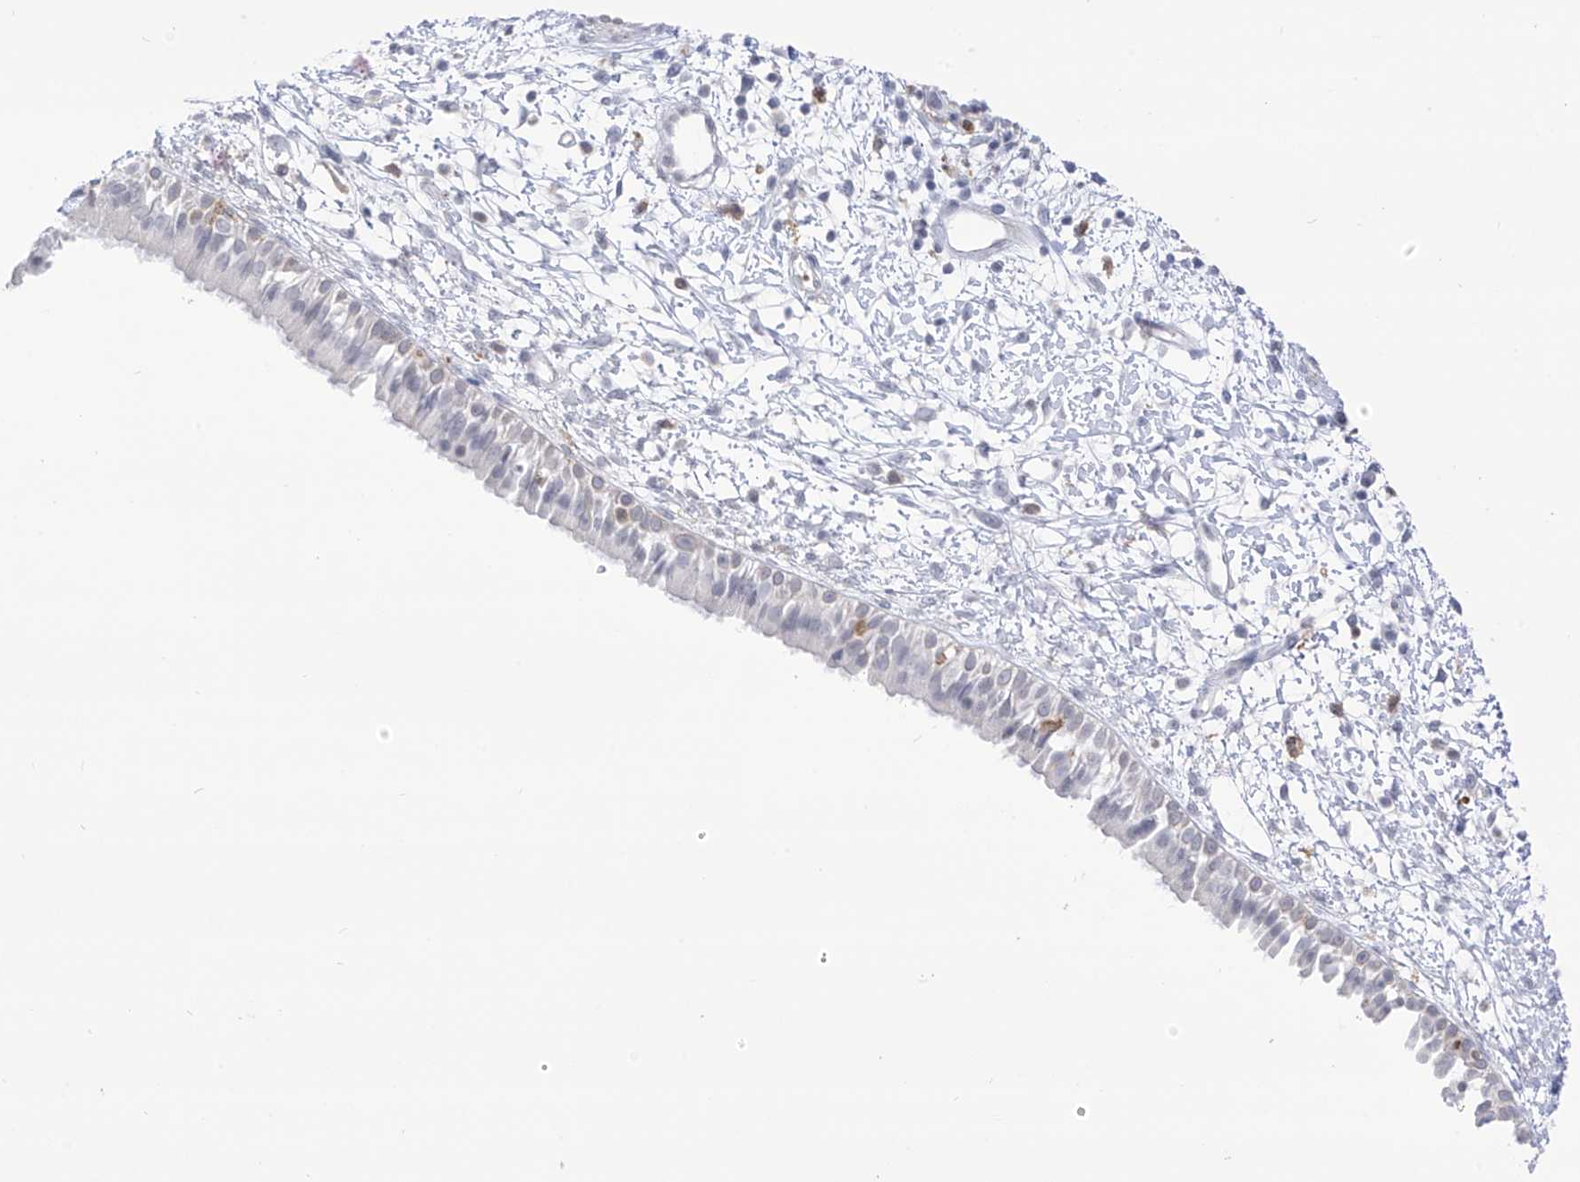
{"staining": {"intensity": "weak", "quantity": "<25%", "location": "cytoplasmic/membranous"}, "tissue": "nasopharynx", "cell_type": "Respiratory epithelial cells", "image_type": "normal", "snomed": [{"axis": "morphology", "description": "Normal tissue, NOS"}, {"axis": "topography", "description": "Nasopharynx"}], "caption": "This is an immunohistochemistry (IHC) histopathology image of benign nasopharynx. There is no staining in respiratory epithelial cells.", "gene": "TBXAS1", "patient": {"sex": "male", "age": 22}}